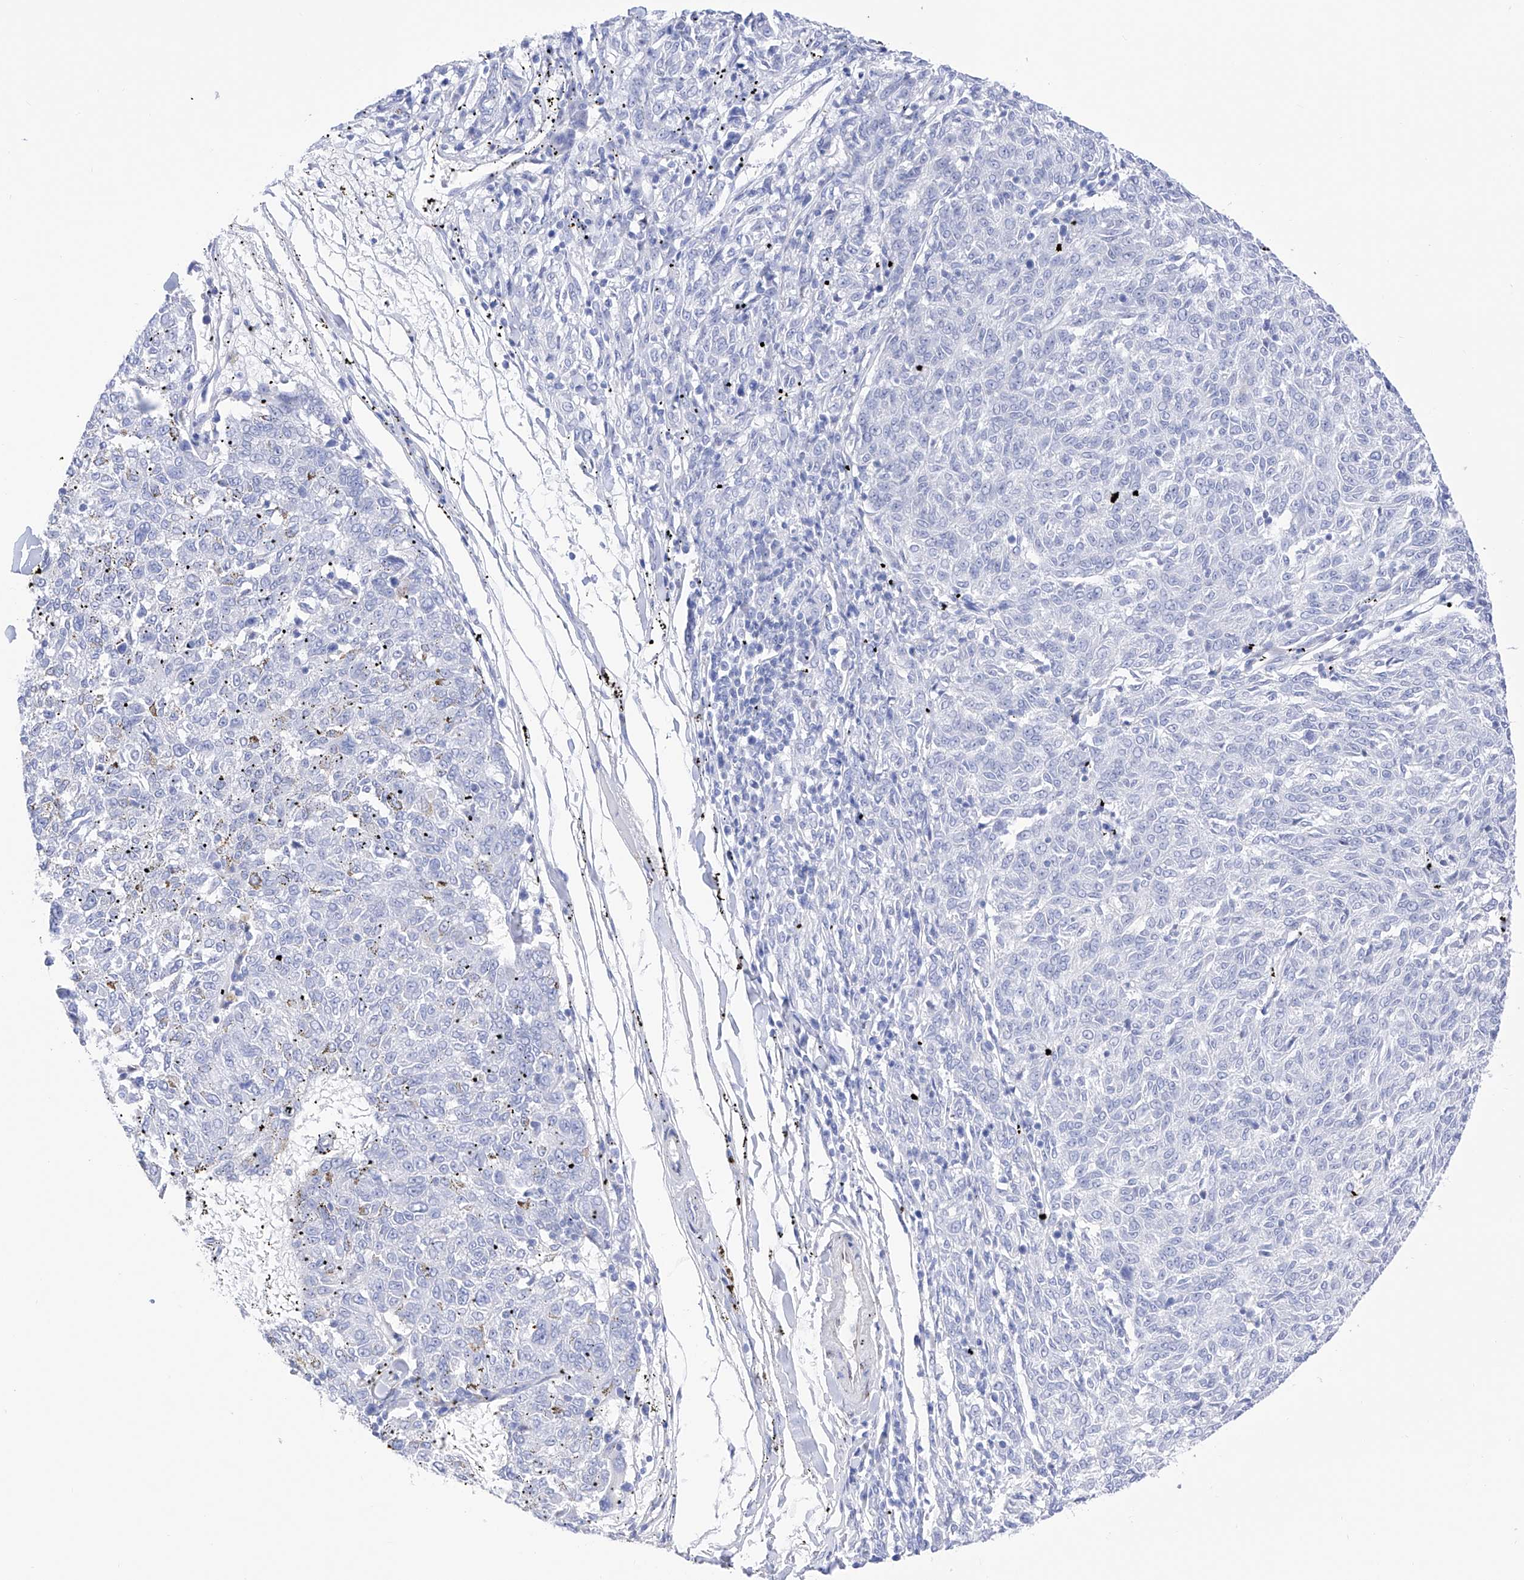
{"staining": {"intensity": "negative", "quantity": "none", "location": "none"}, "tissue": "melanoma", "cell_type": "Tumor cells", "image_type": "cancer", "snomed": [{"axis": "morphology", "description": "Malignant melanoma, NOS"}, {"axis": "topography", "description": "Skin"}], "caption": "Immunohistochemistry of human malignant melanoma displays no expression in tumor cells. (Immunohistochemistry (ihc), brightfield microscopy, high magnification).", "gene": "TRPC7", "patient": {"sex": "female", "age": 72}}